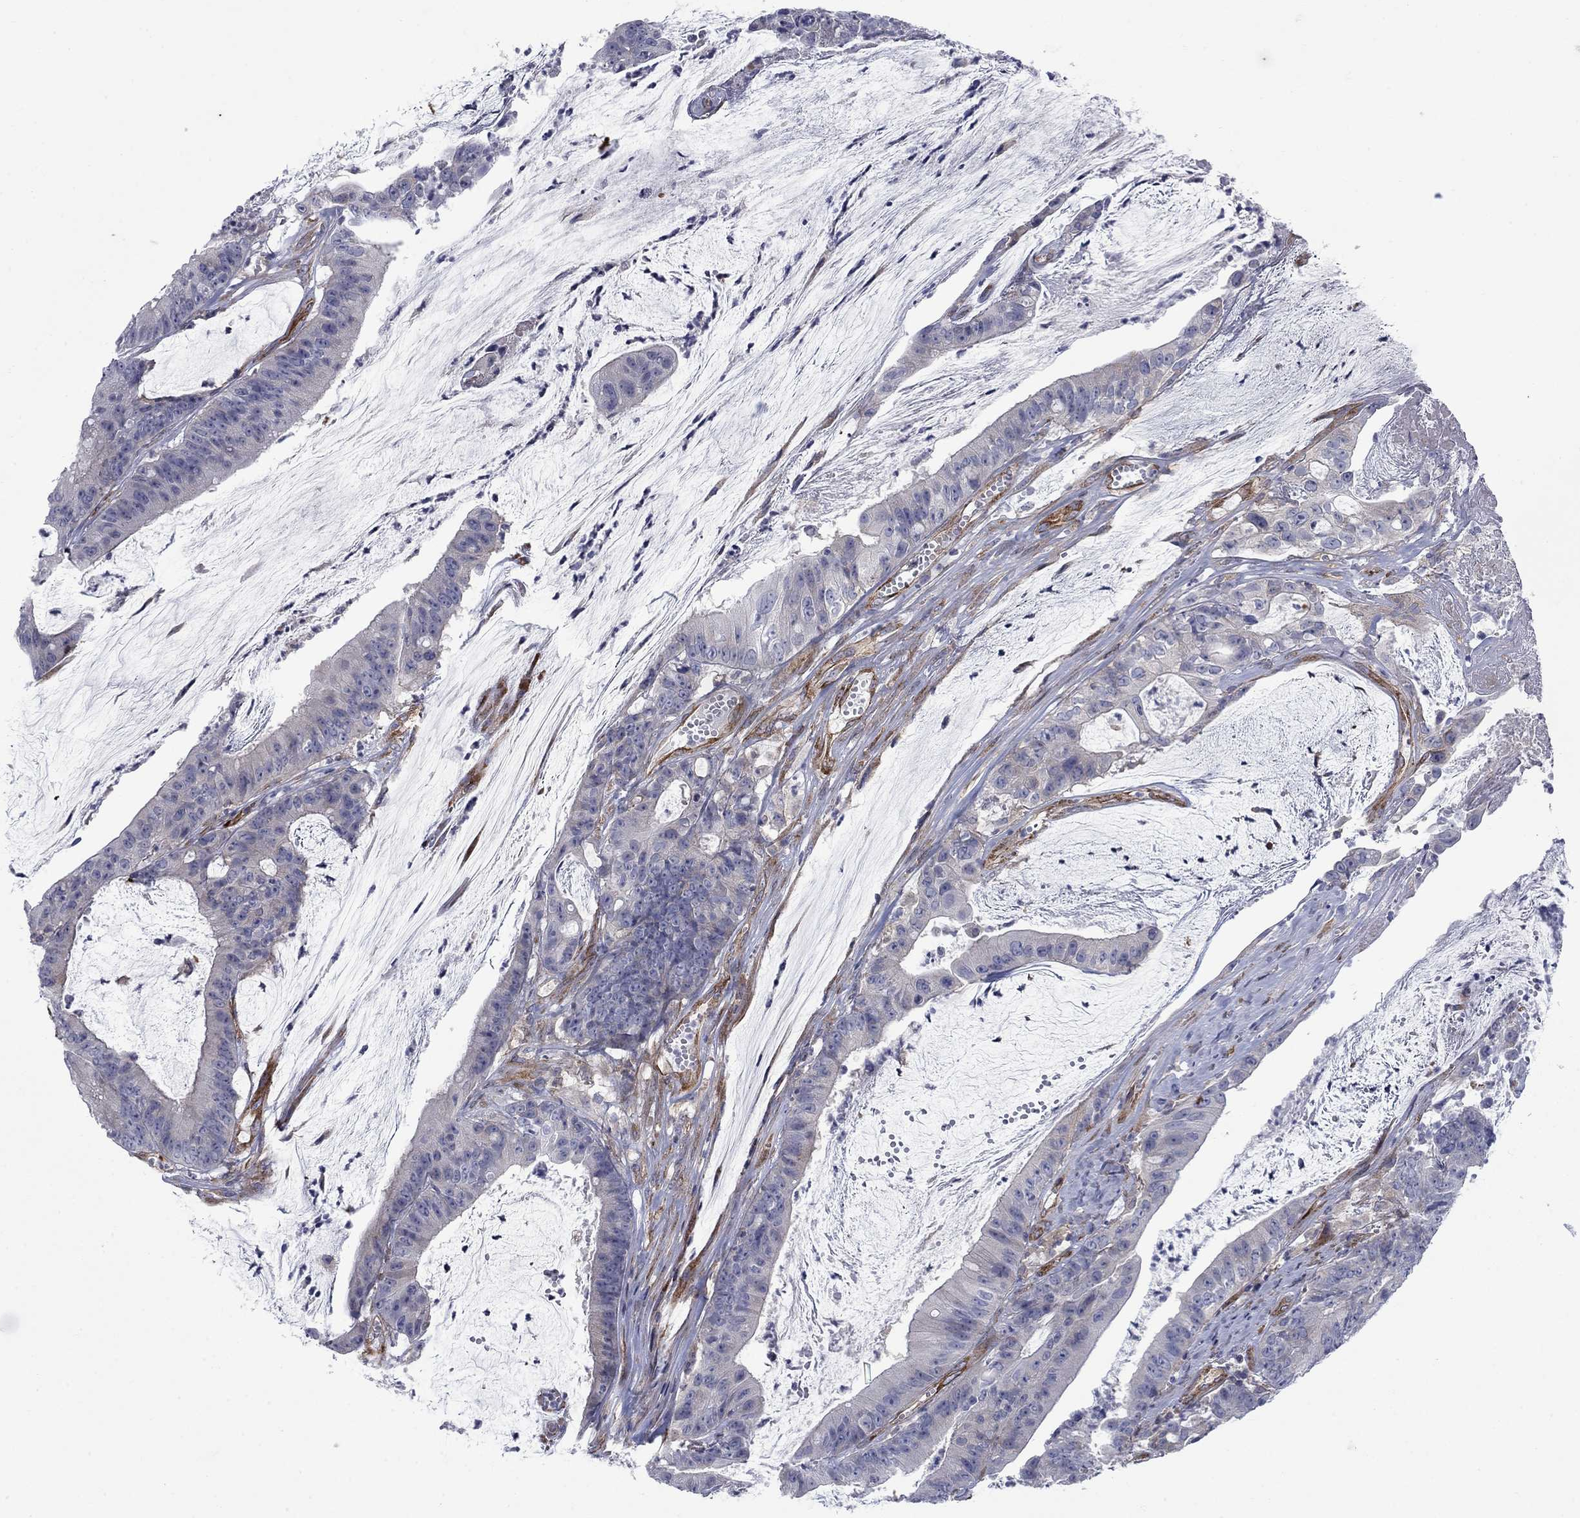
{"staining": {"intensity": "negative", "quantity": "none", "location": "none"}, "tissue": "colorectal cancer", "cell_type": "Tumor cells", "image_type": "cancer", "snomed": [{"axis": "morphology", "description": "Adenocarcinoma, NOS"}, {"axis": "topography", "description": "Colon"}], "caption": "The IHC image has no significant expression in tumor cells of colorectal adenocarcinoma tissue.", "gene": "FXR1", "patient": {"sex": "female", "age": 69}}